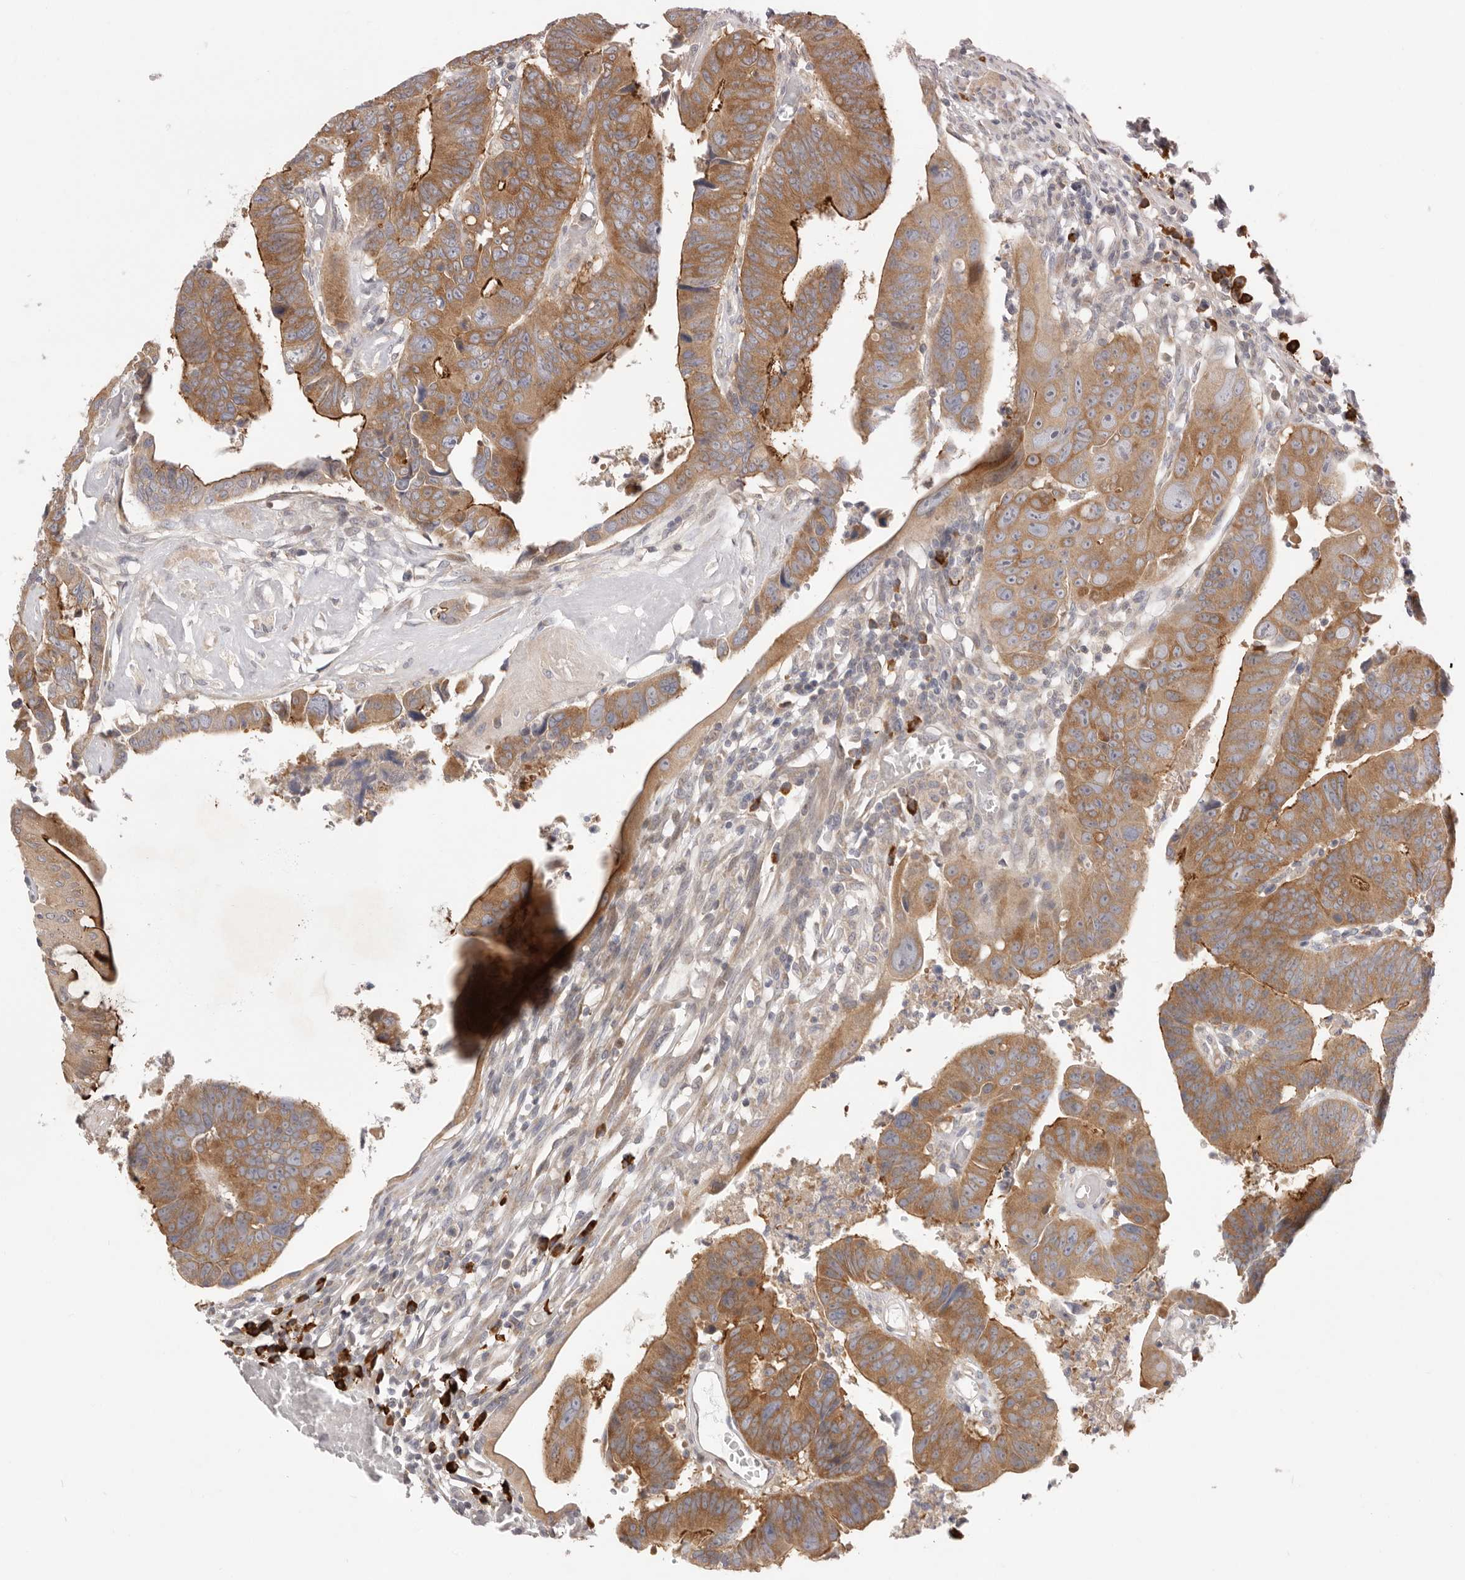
{"staining": {"intensity": "moderate", "quantity": ">75%", "location": "cytoplasmic/membranous"}, "tissue": "colorectal cancer", "cell_type": "Tumor cells", "image_type": "cancer", "snomed": [{"axis": "morphology", "description": "Adenocarcinoma, NOS"}, {"axis": "topography", "description": "Rectum"}], "caption": "Human colorectal cancer stained with a protein marker exhibits moderate staining in tumor cells.", "gene": "USH1C", "patient": {"sex": "female", "age": 65}}